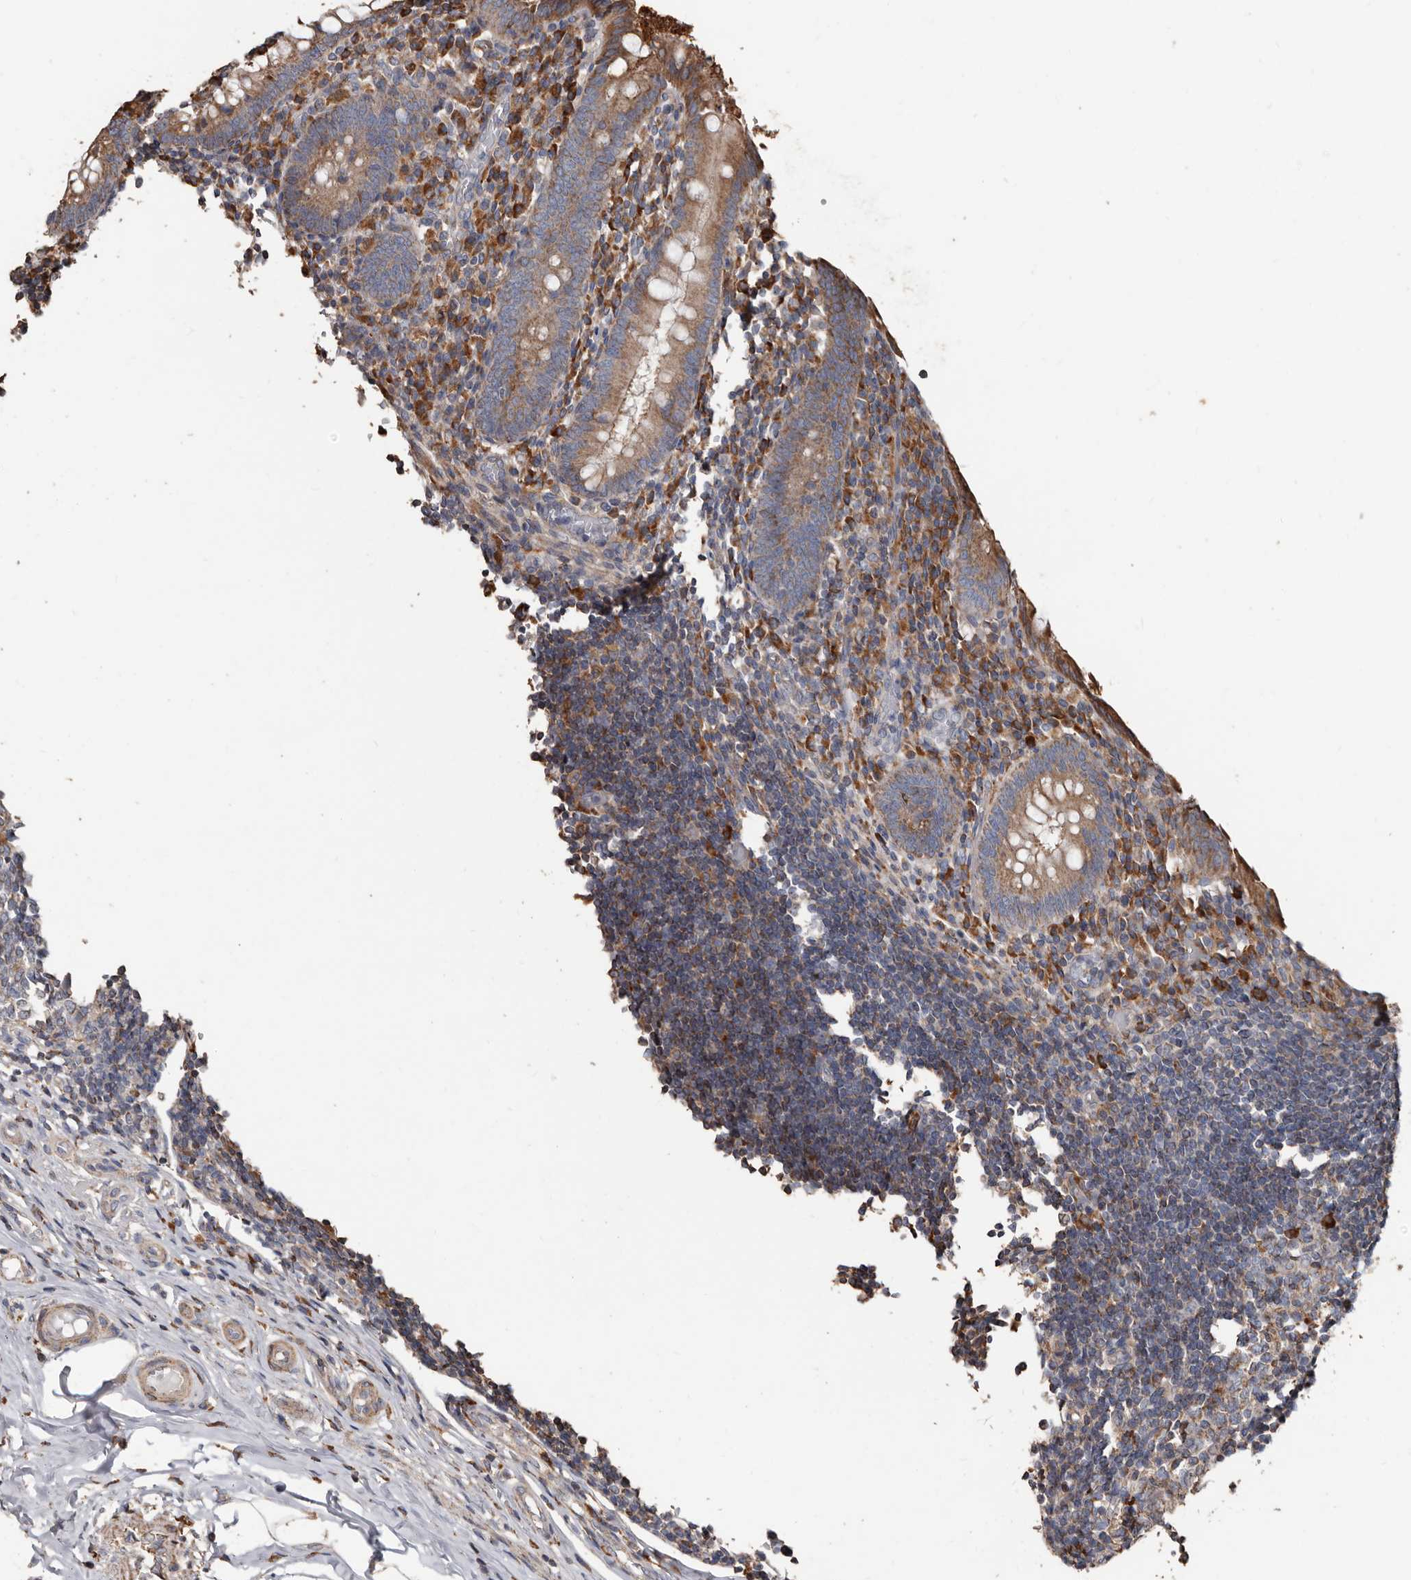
{"staining": {"intensity": "moderate", "quantity": ">75%", "location": "cytoplasmic/membranous"}, "tissue": "appendix", "cell_type": "Glandular cells", "image_type": "normal", "snomed": [{"axis": "morphology", "description": "Normal tissue, NOS"}, {"axis": "topography", "description": "Appendix"}], "caption": "Human appendix stained for a protein (brown) exhibits moderate cytoplasmic/membranous positive expression in approximately >75% of glandular cells.", "gene": "OSGIN2", "patient": {"sex": "female", "age": 17}}